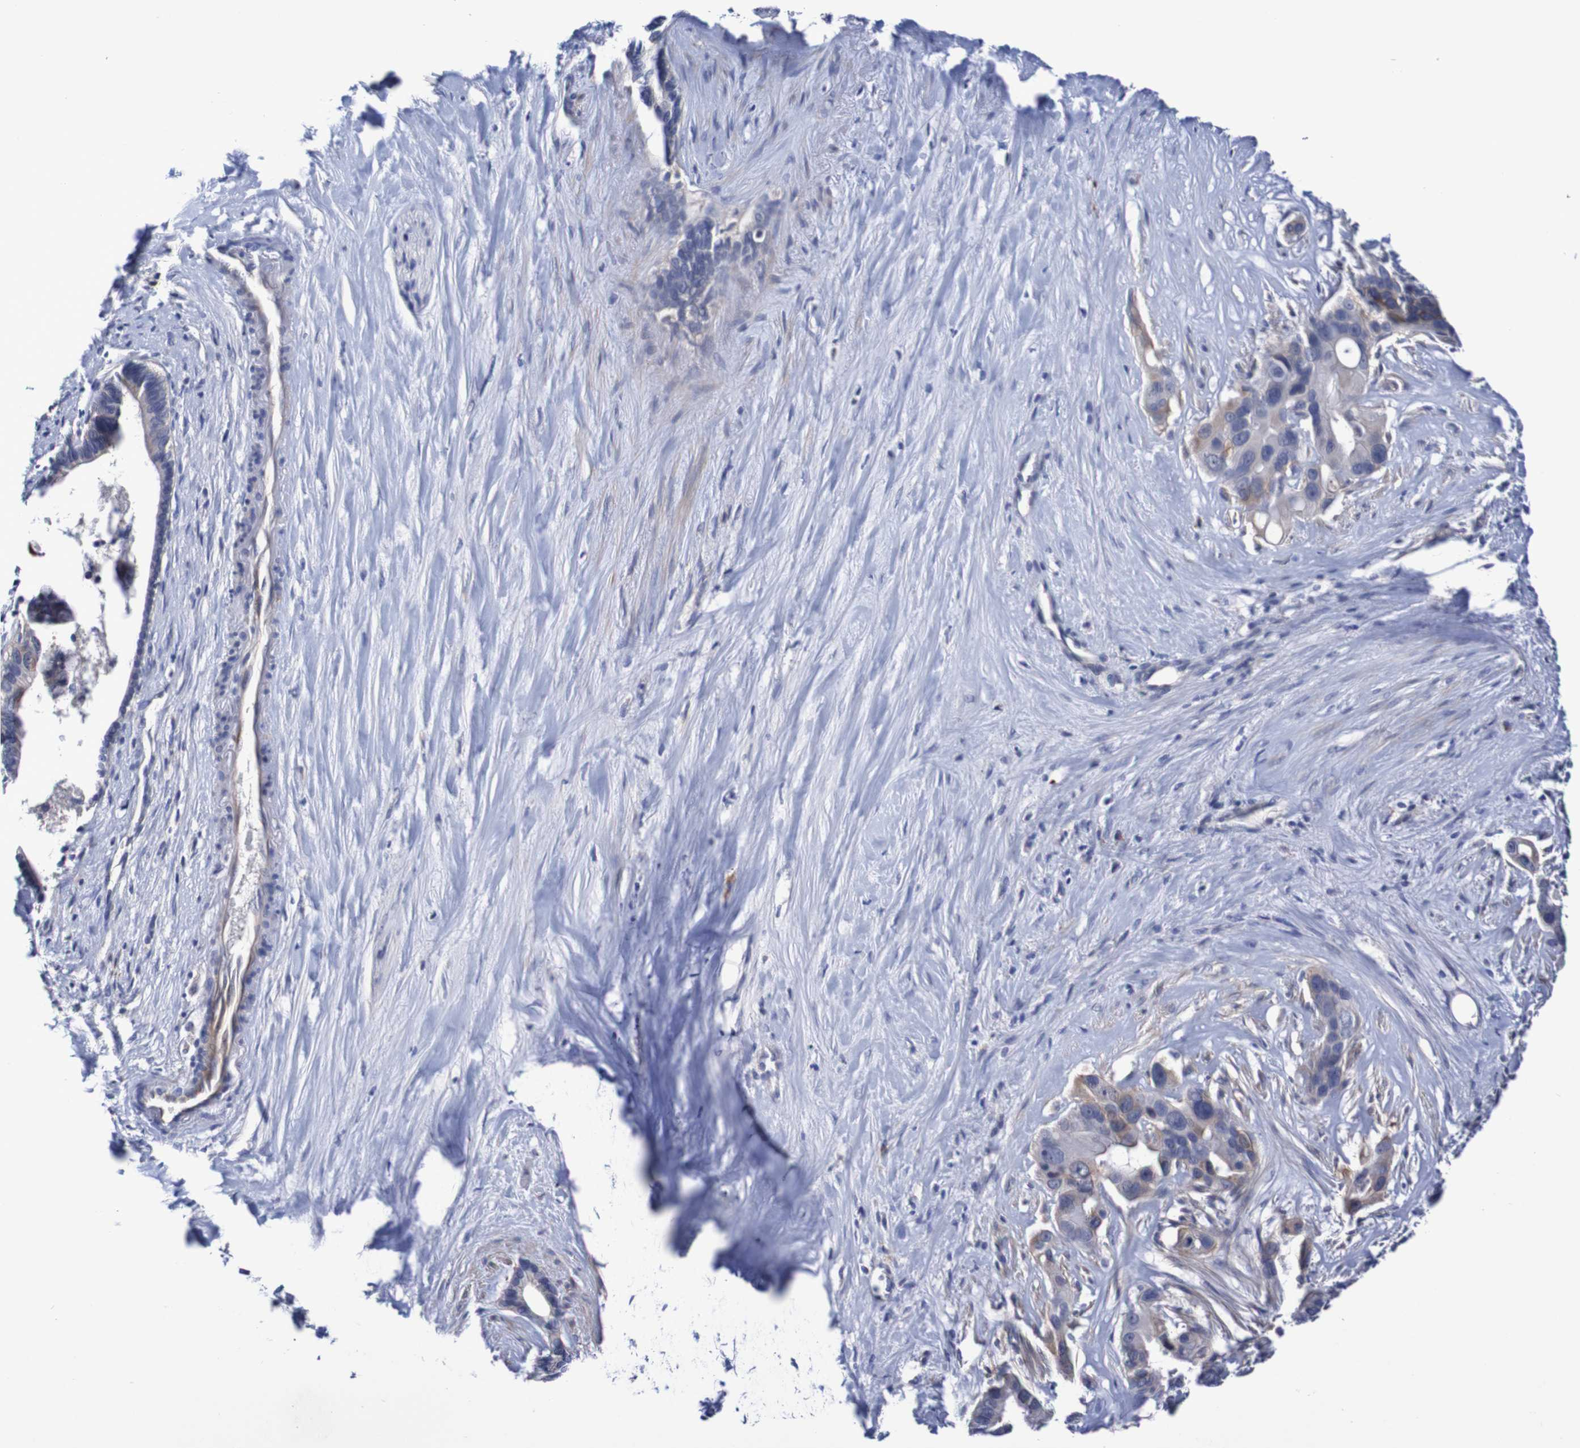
{"staining": {"intensity": "moderate", "quantity": "<25%", "location": "cytoplasmic/membranous"}, "tissue": "liver cancer", "cell_type": "Tumor cells", "image_type": "cancer", "snomed": [{"axis": "morphology", "description": "Cholangiocarcinoma"}, {"axis": "topography", "description": "Liver"}], "caption": "Immunohistochemistry (IHC) image of human cholangiocarcinoma (liver) stained for a protein (brown), which exhibits low levels of moderate cytoplasmic/membranous positivity in about <25% of tumor cells.", "gene": "ACVR1C", "patient": {"sex": "female", "age": 65}}